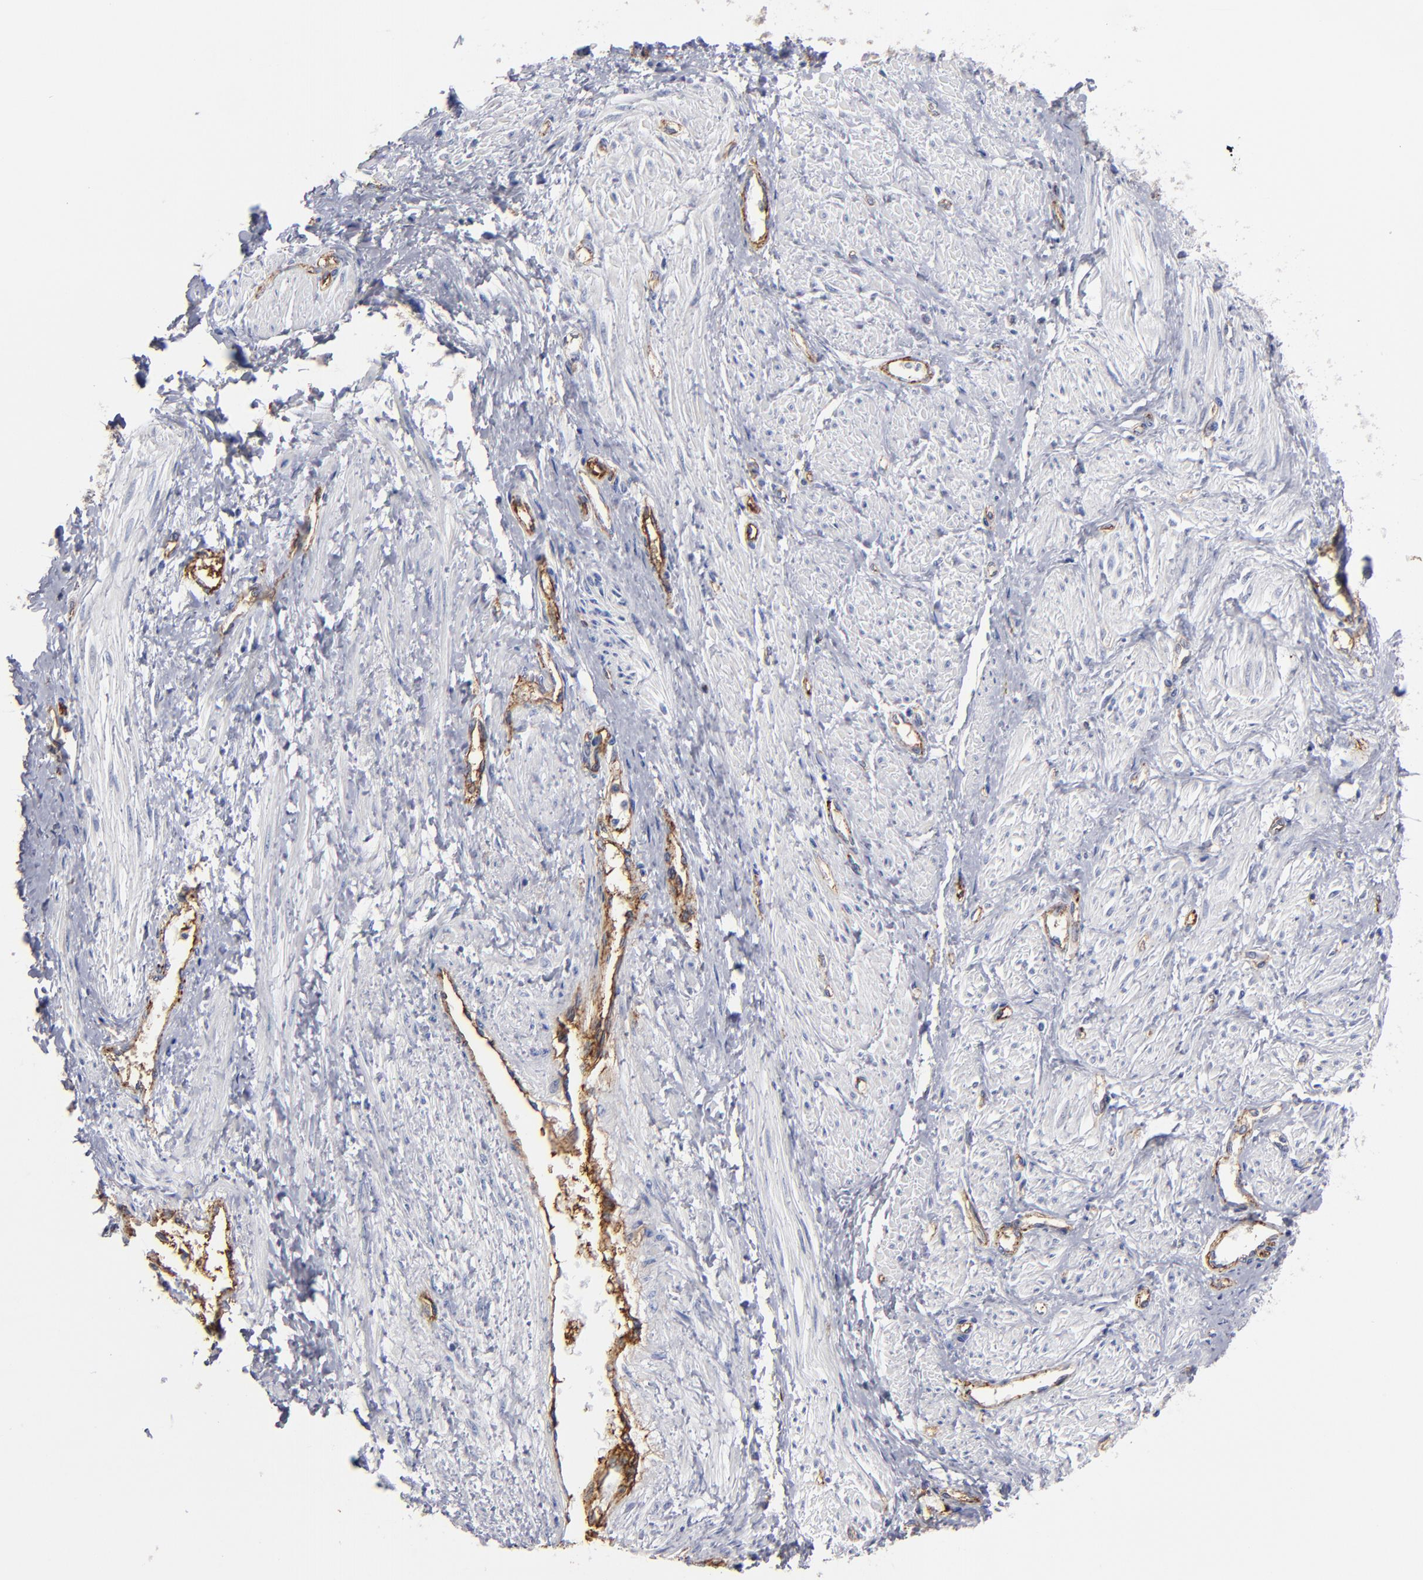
{"staining": {"intensity": "negative", "quantity": "none", "location": "none"}, "tissue": "smooth muscle", "cell_type": "Smooth muscle cells", "image_type": "normal", "snomed": [{"axis": "morphology", "description": "Normal tissue, NOS"}, {"axis": "topography", "description": "Smooth muscle"}, {"axis": "topography", "description": "Uterus"}], "caption": "Human smooth muscle stained for a protein using IHC demonstrates no staining in smooth muscle cells.", "gene": "TM4SF1", "patient": {"sex": "female", "age": 39}}